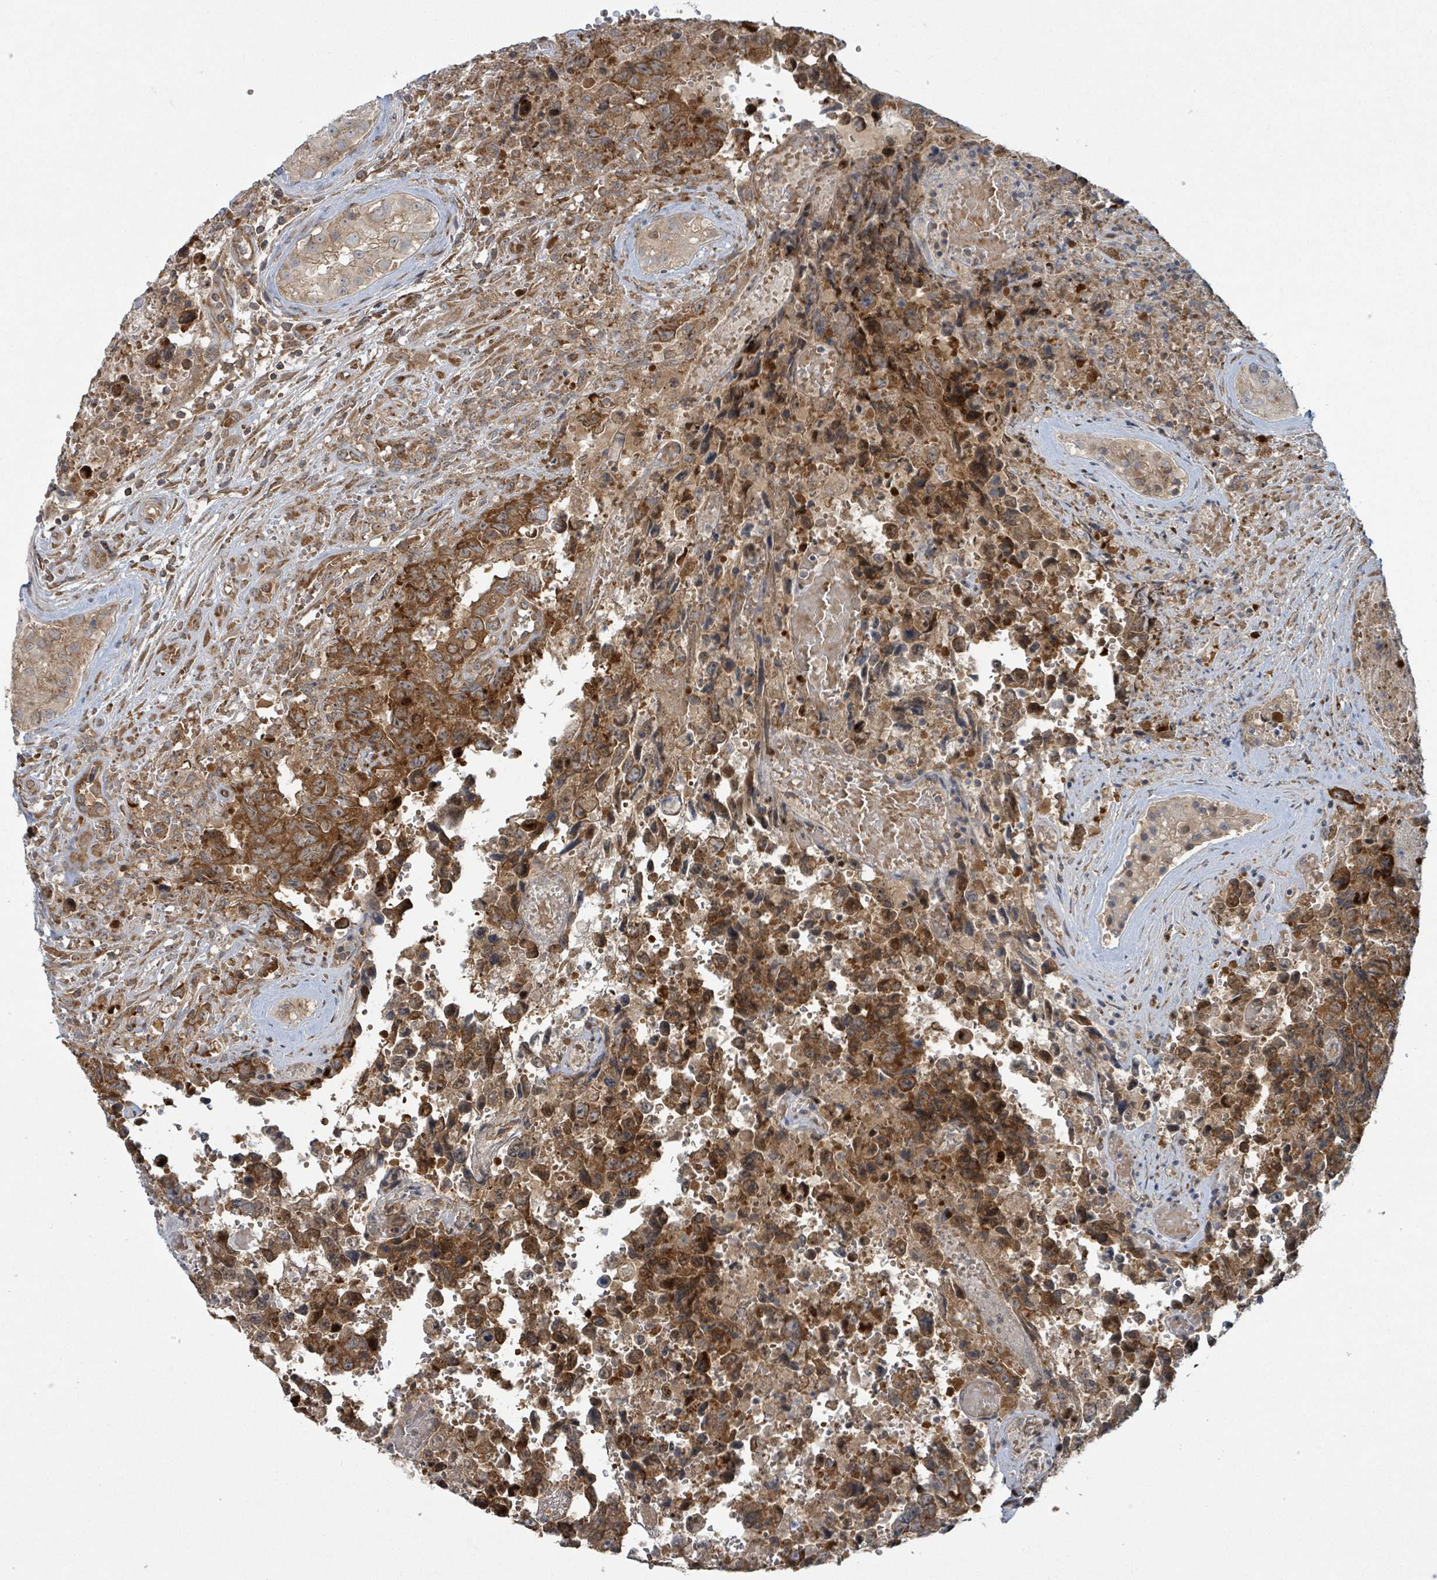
{"staining": {"intensity": "strong", "quantity": ">75%", "location": "cytoplasmic/membranous"}, "tissue": "testis cancer", "cell_type": "Tumor cells", "image_type": "cancer", "snomed": [{"axis": "morphology", "description": "Normal tissue, NOS"}, {"axis": "morphology", "description": "Carcinoma, Embryonal, NOS"}, {"axis": "topography", "description": "Testis"}, {"axis": "topography", "description": "Epididymis"}], "caption": "This micrograph displays immunohistochemistry staining of human testis cancer, with high strong cytoplasmic/membranous positivity in about >75% of tumor cells.", "gene": "OR51E1", "patient": {"sex": "male", "age": 25}}